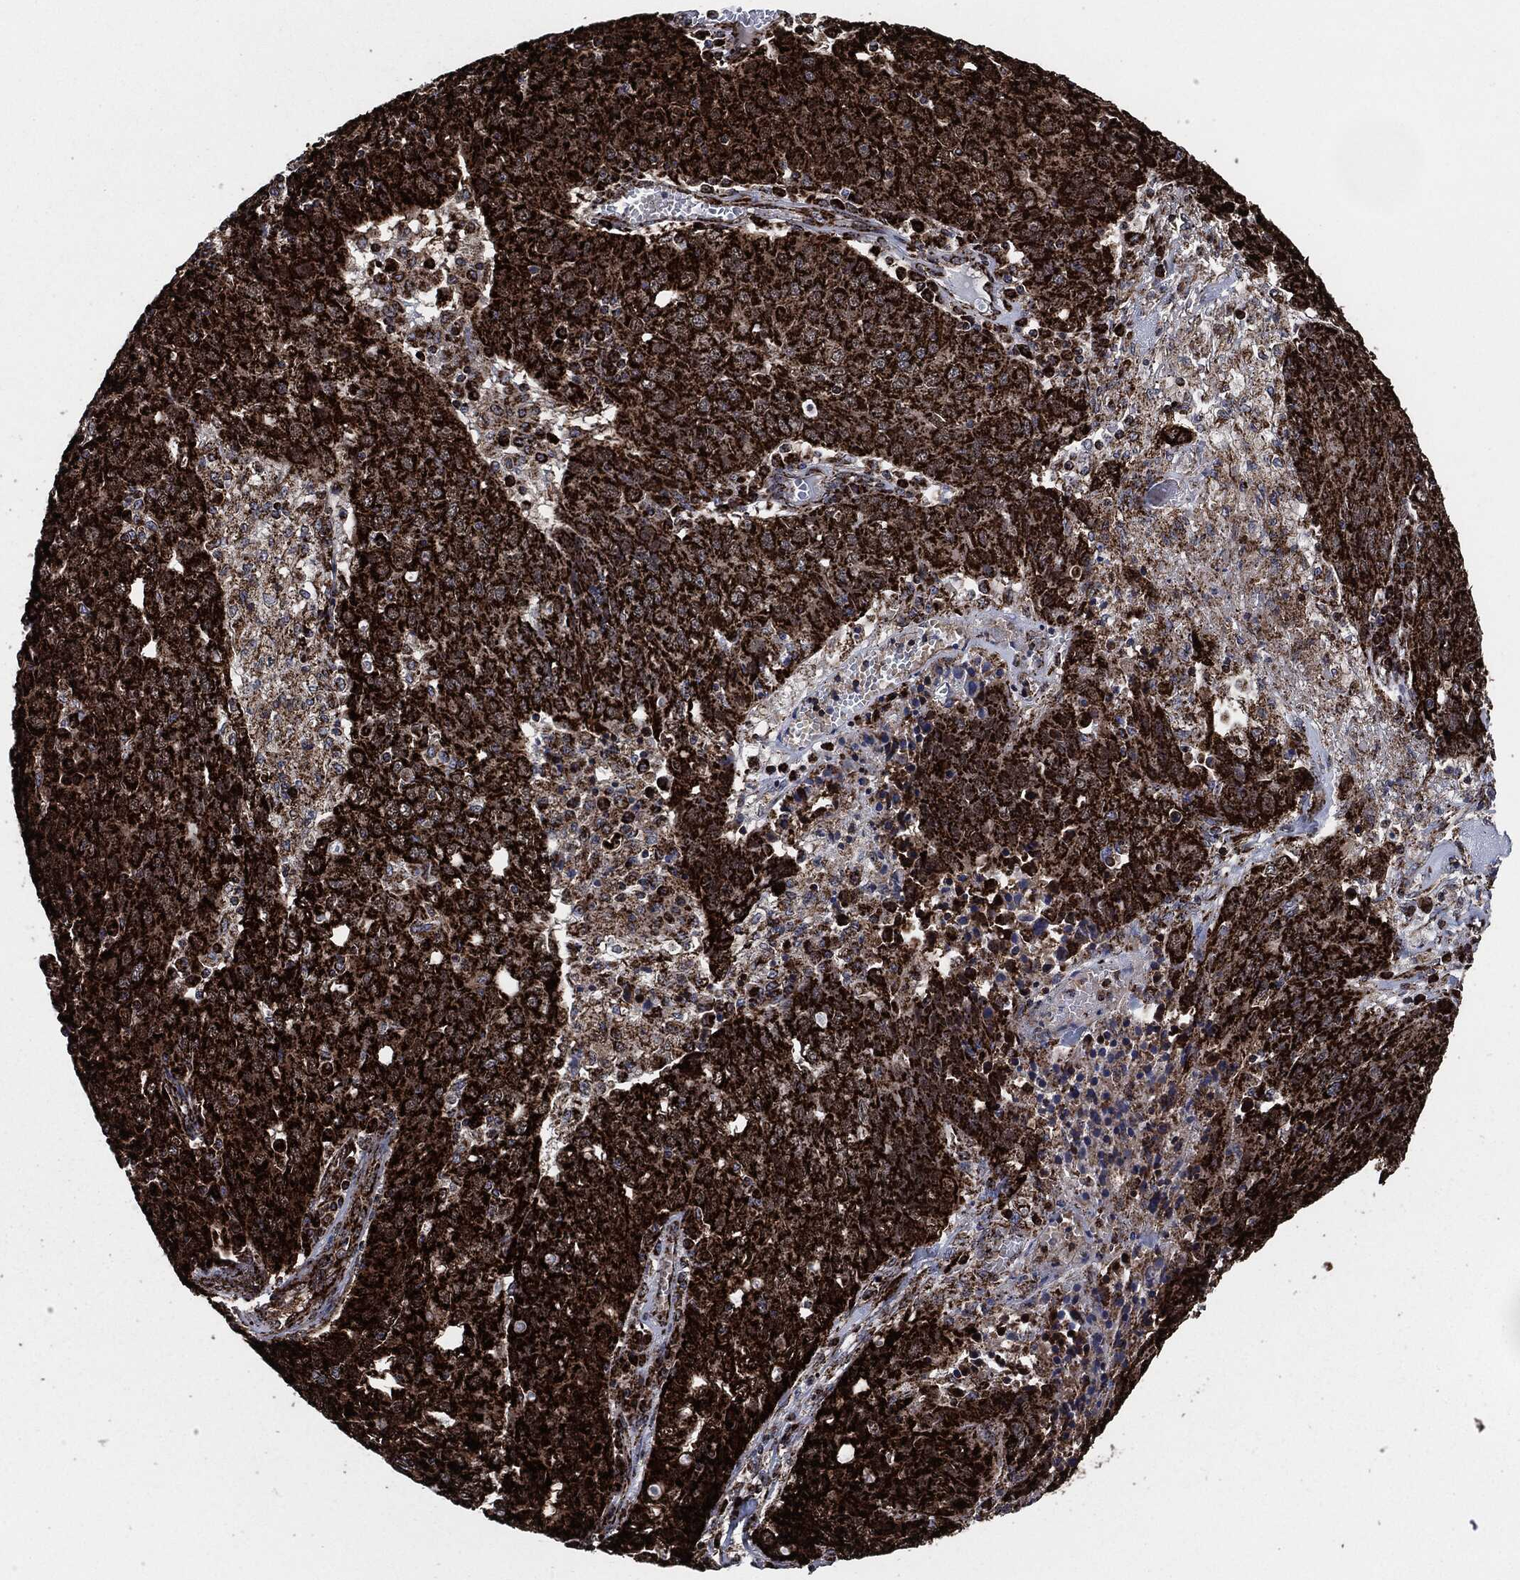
{"staining": {"intensity": "strong", "quantity": ">75%", "location": "cytoplasmic/membranous"}, "tissue": "ovarian cancer", "cell_type": "Tumor cells", "image_type": "cancer", "snomed": [{"axis": "morphology", "description": "Carcinoma, endometroid"}, {"axis": "topography", "description": "Ovary"}], "caption": "Tumor cells demonstrate high levels of strong cytoplasmic/membranous staining in about >75% of cells in ovarian cancer (endometroid carcinoma). (DAB IHC with brightfield microscopy, high magnification).", "gene": "FH", "patient": {"sex": "female", "age": 50}}